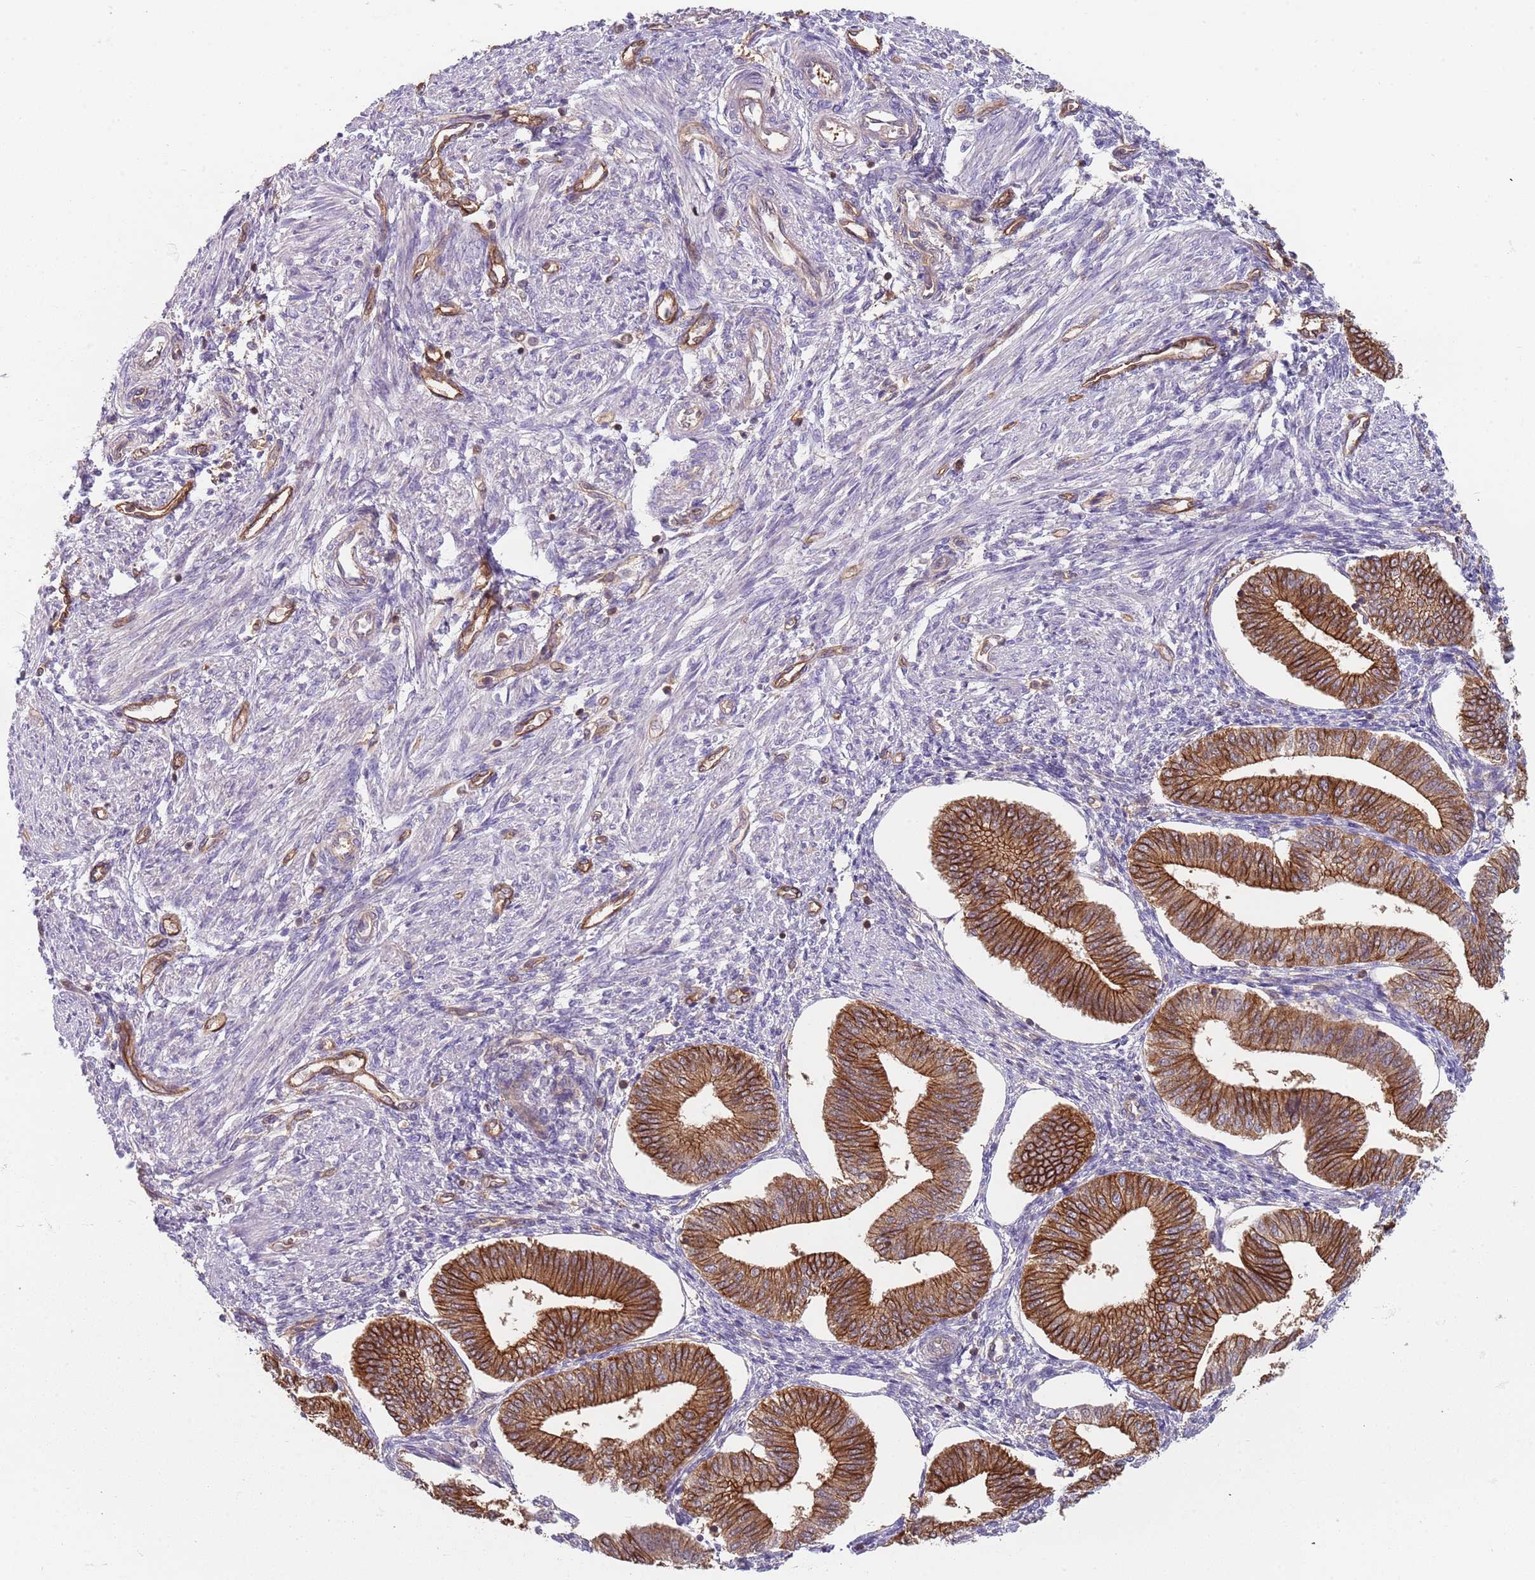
{"staining": {"intensity": "negative", "quantity": "none", "location": "none"}, "tissue": "endometrium", "cell_type": "Cells in endometrial stroma", "image_type": "normal", "snomed": [{"axis": "morphology", "description": "Normal tissue, NOS"}, {"axis": "topography", "description": "Endometrium"}], "caption": "Benign endometrium was stained to show a protein in brown. There is no significant positivity in cells in endometrial stroma.", "gene": "GSDMD", "patient": {"sex": "female", "age": 34}}